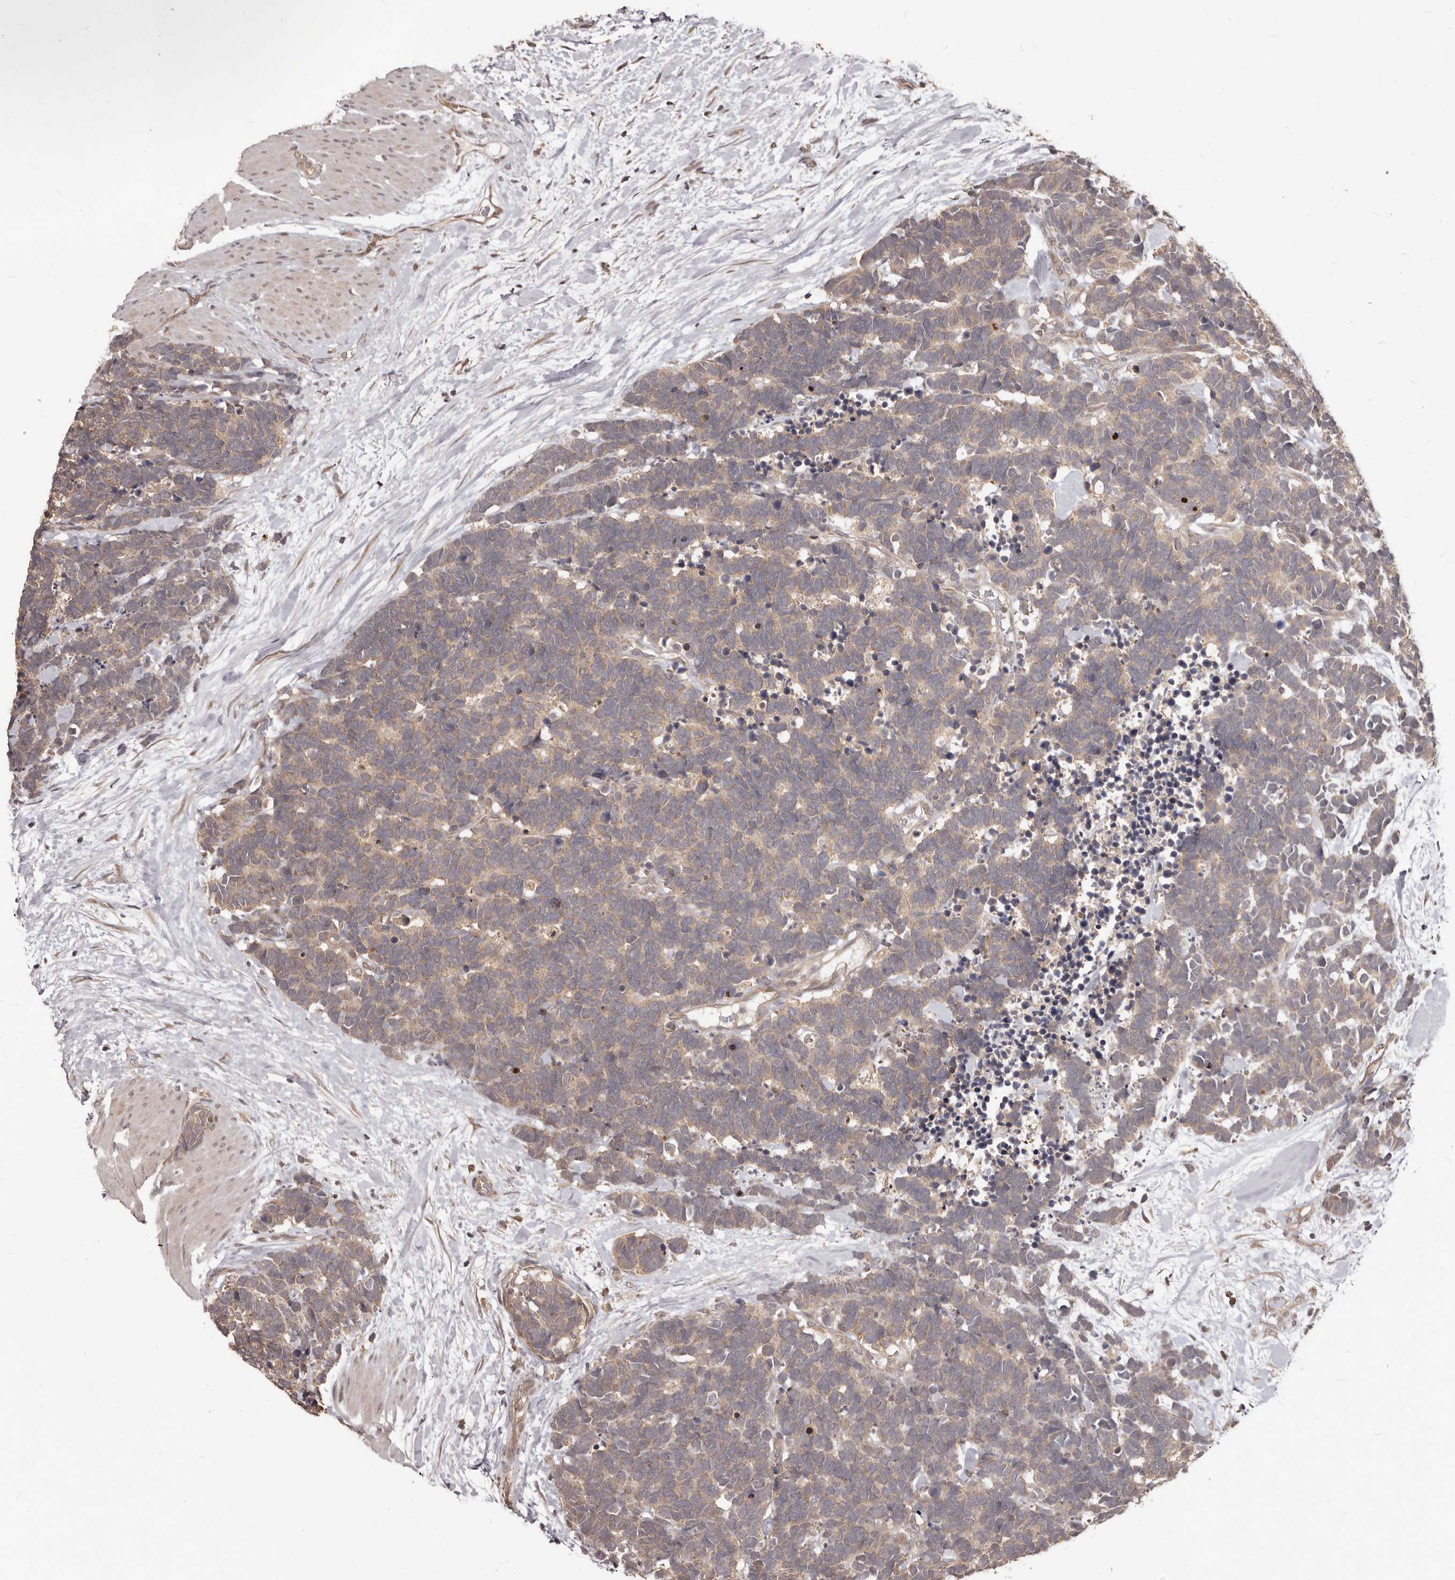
{"staining": {"intensity": "weak", "quantity": ">75%", "location": "cytoplasmic/membranous"}, "tissue": "carcinoid", "cell_type": "Tumor cells", "image_type": "cancer", "snomed": [{"axis": "morphology", "description": "Carcinoma, NOS"}, {"axis": "morphology", "description": "Carcinoid, malignant, NOS"}, {"axis": "topography", "description": "Urinary bladder"}], "caption": "This is a histology image of immunohistochemistry (IHC) staining of malignant carcinoid, which shows weak positivity in the cytoplasmic/membranous of tumor cells.", "gene": "MTO1", "patient": {"sex": "male", "age": 57}}